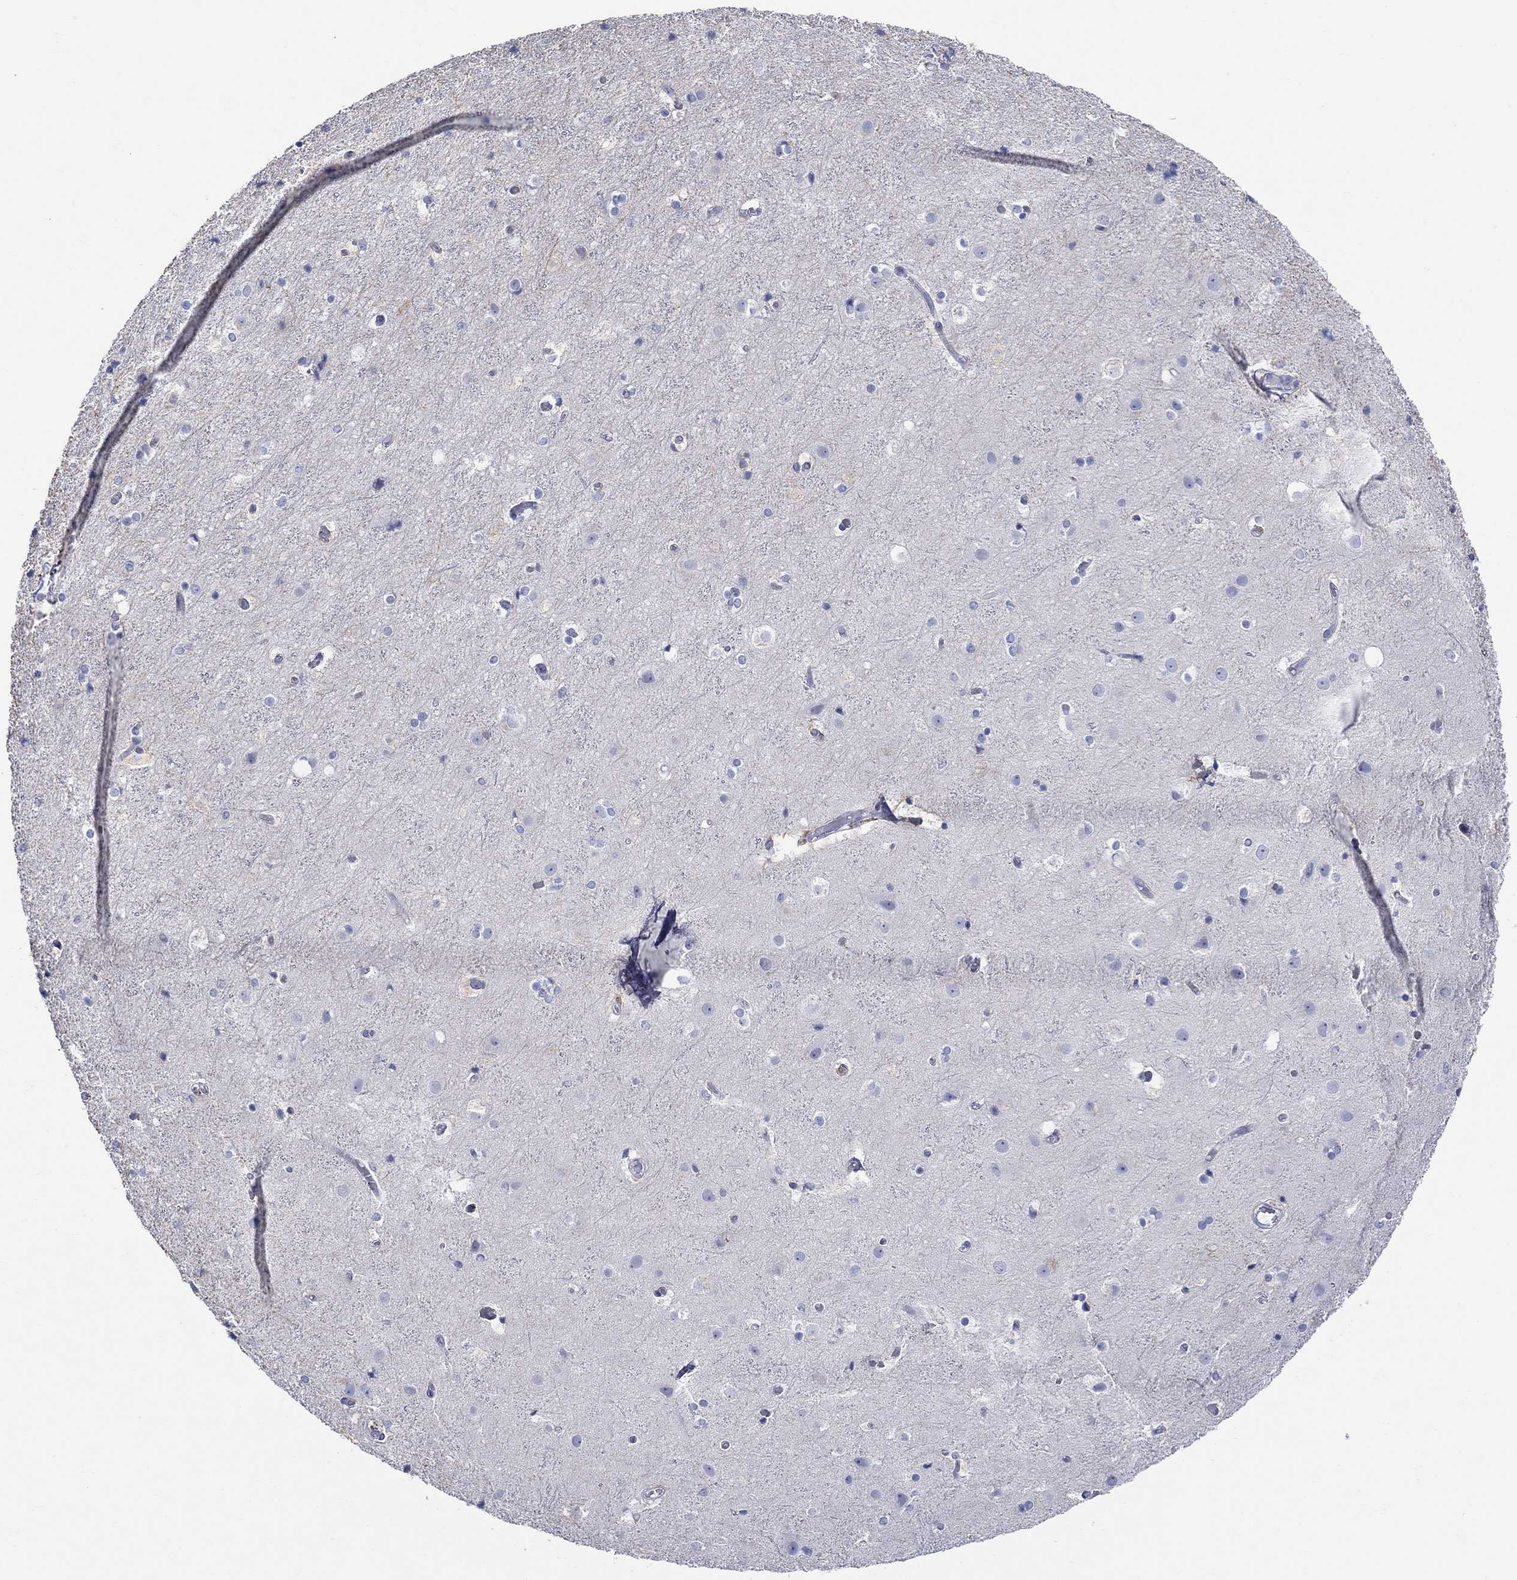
{"staining": {"intensity": "negative", "quantity": "none", "location": "none"}, "tissue": "cerebral cortex", "cell_type": "Endothelial cells", "image_type": "normal", "snomed": [{"axis": "morphology", "description": "Normal tissue, NOS"}, {"axis": "topography", "description": "Cerebral cortex"}], "caption": "An IHC histopathology image of unremarkable cerebral cortex is shown. There is no staining in endothelial cells of cerebral cortex. The staining is performed using DAB brown chromogen with nuclei counter-stained in using hematoxylin.", "gene": "KRT222", "patient": {"sex": "female", "age": 52}}